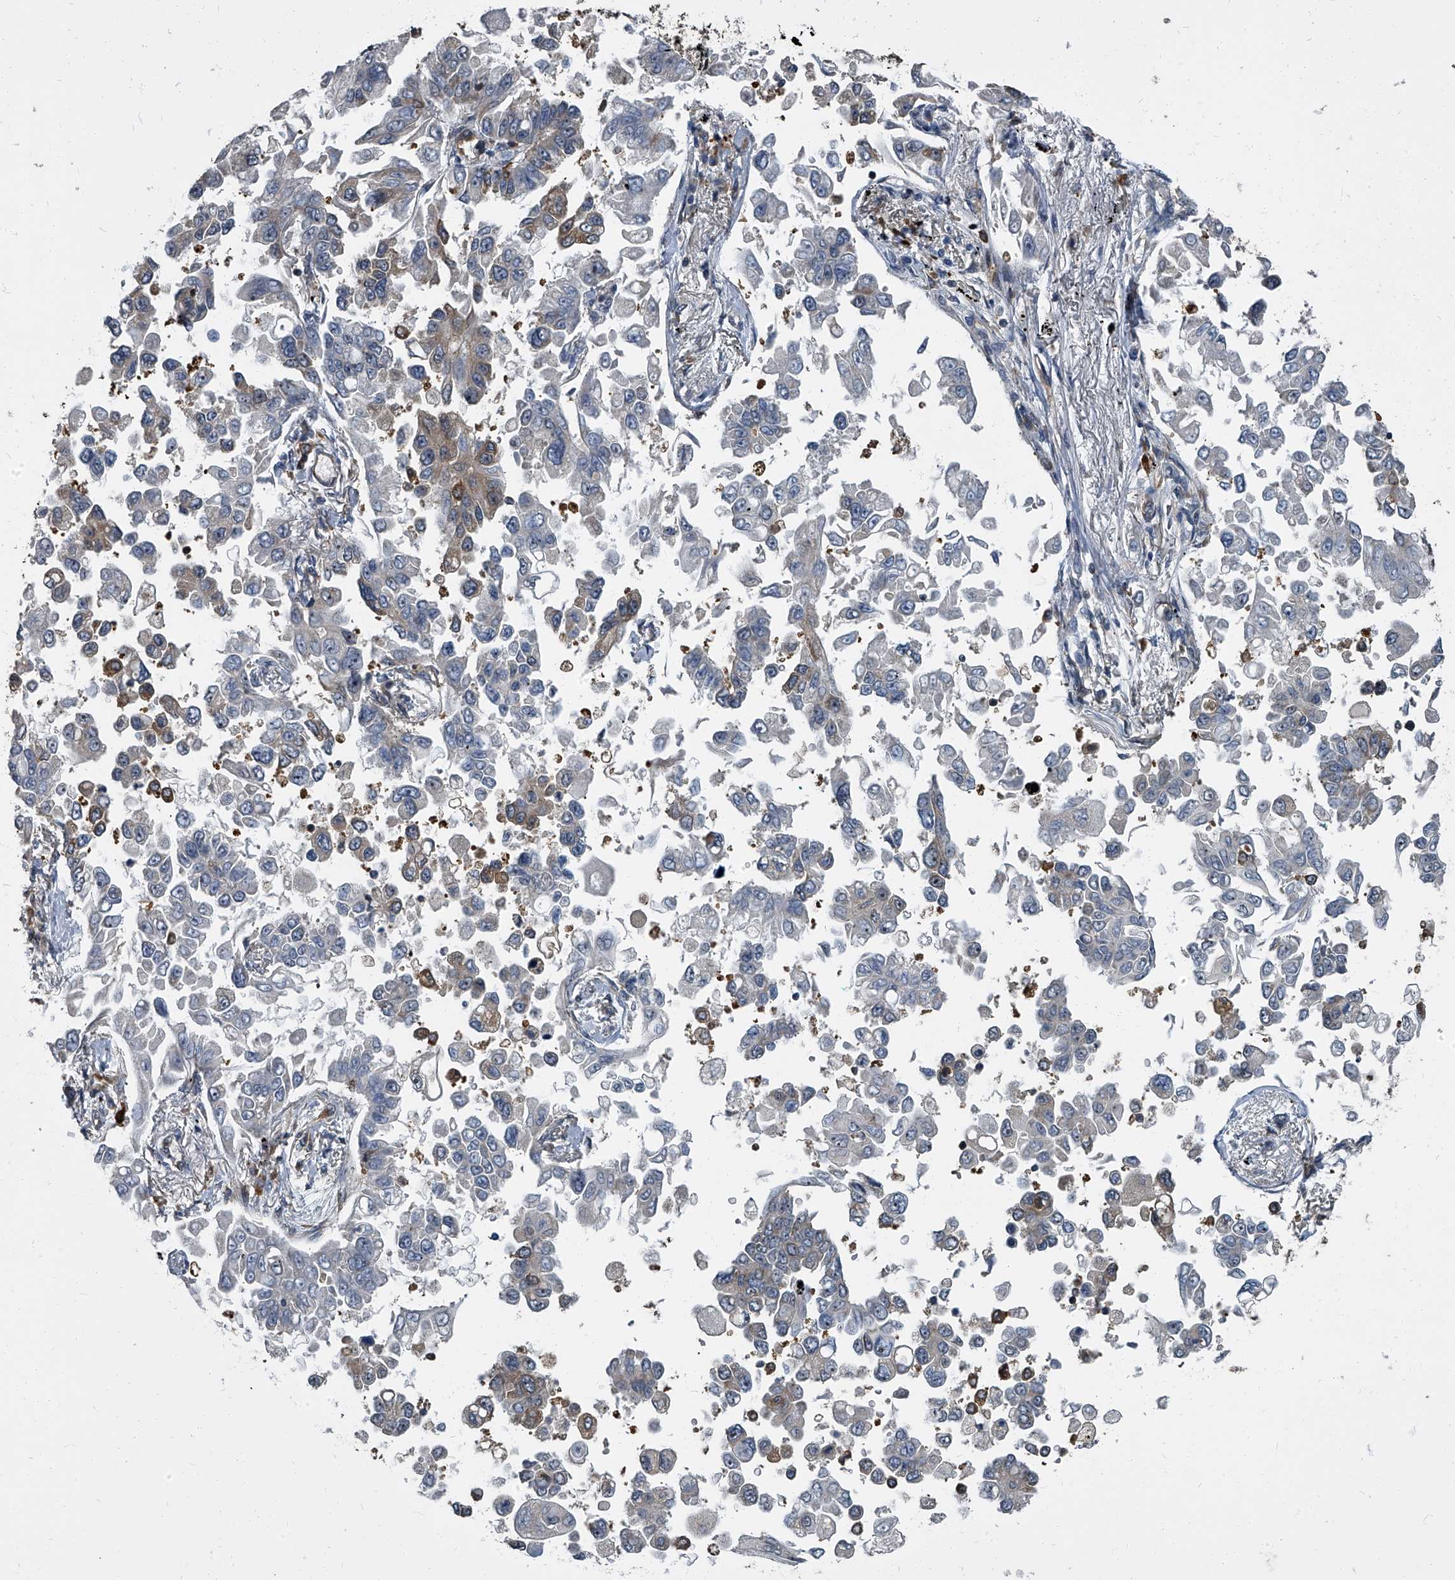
{"staining": {"intensity": "moderate", "quantity": "<25%", "location": "cytoplasmic/membranous"}, "tissue": "lung cancer", "cell_type": "Tumor cells", "image_type": "cancer", "snomed": [{"axis": "morphology", "description": "Adenocarcinoma, NOS"}, {"axis": "topography", "description": "Lung"}], "caption": "Lung cancer stained with immunohistochemistry (IHC) displays moderate cytoplasmic/membranous positivity in approximately <25% of tumor cells.", "gene": "CDV3", "patient": {"sex": "female", "age": 67}}